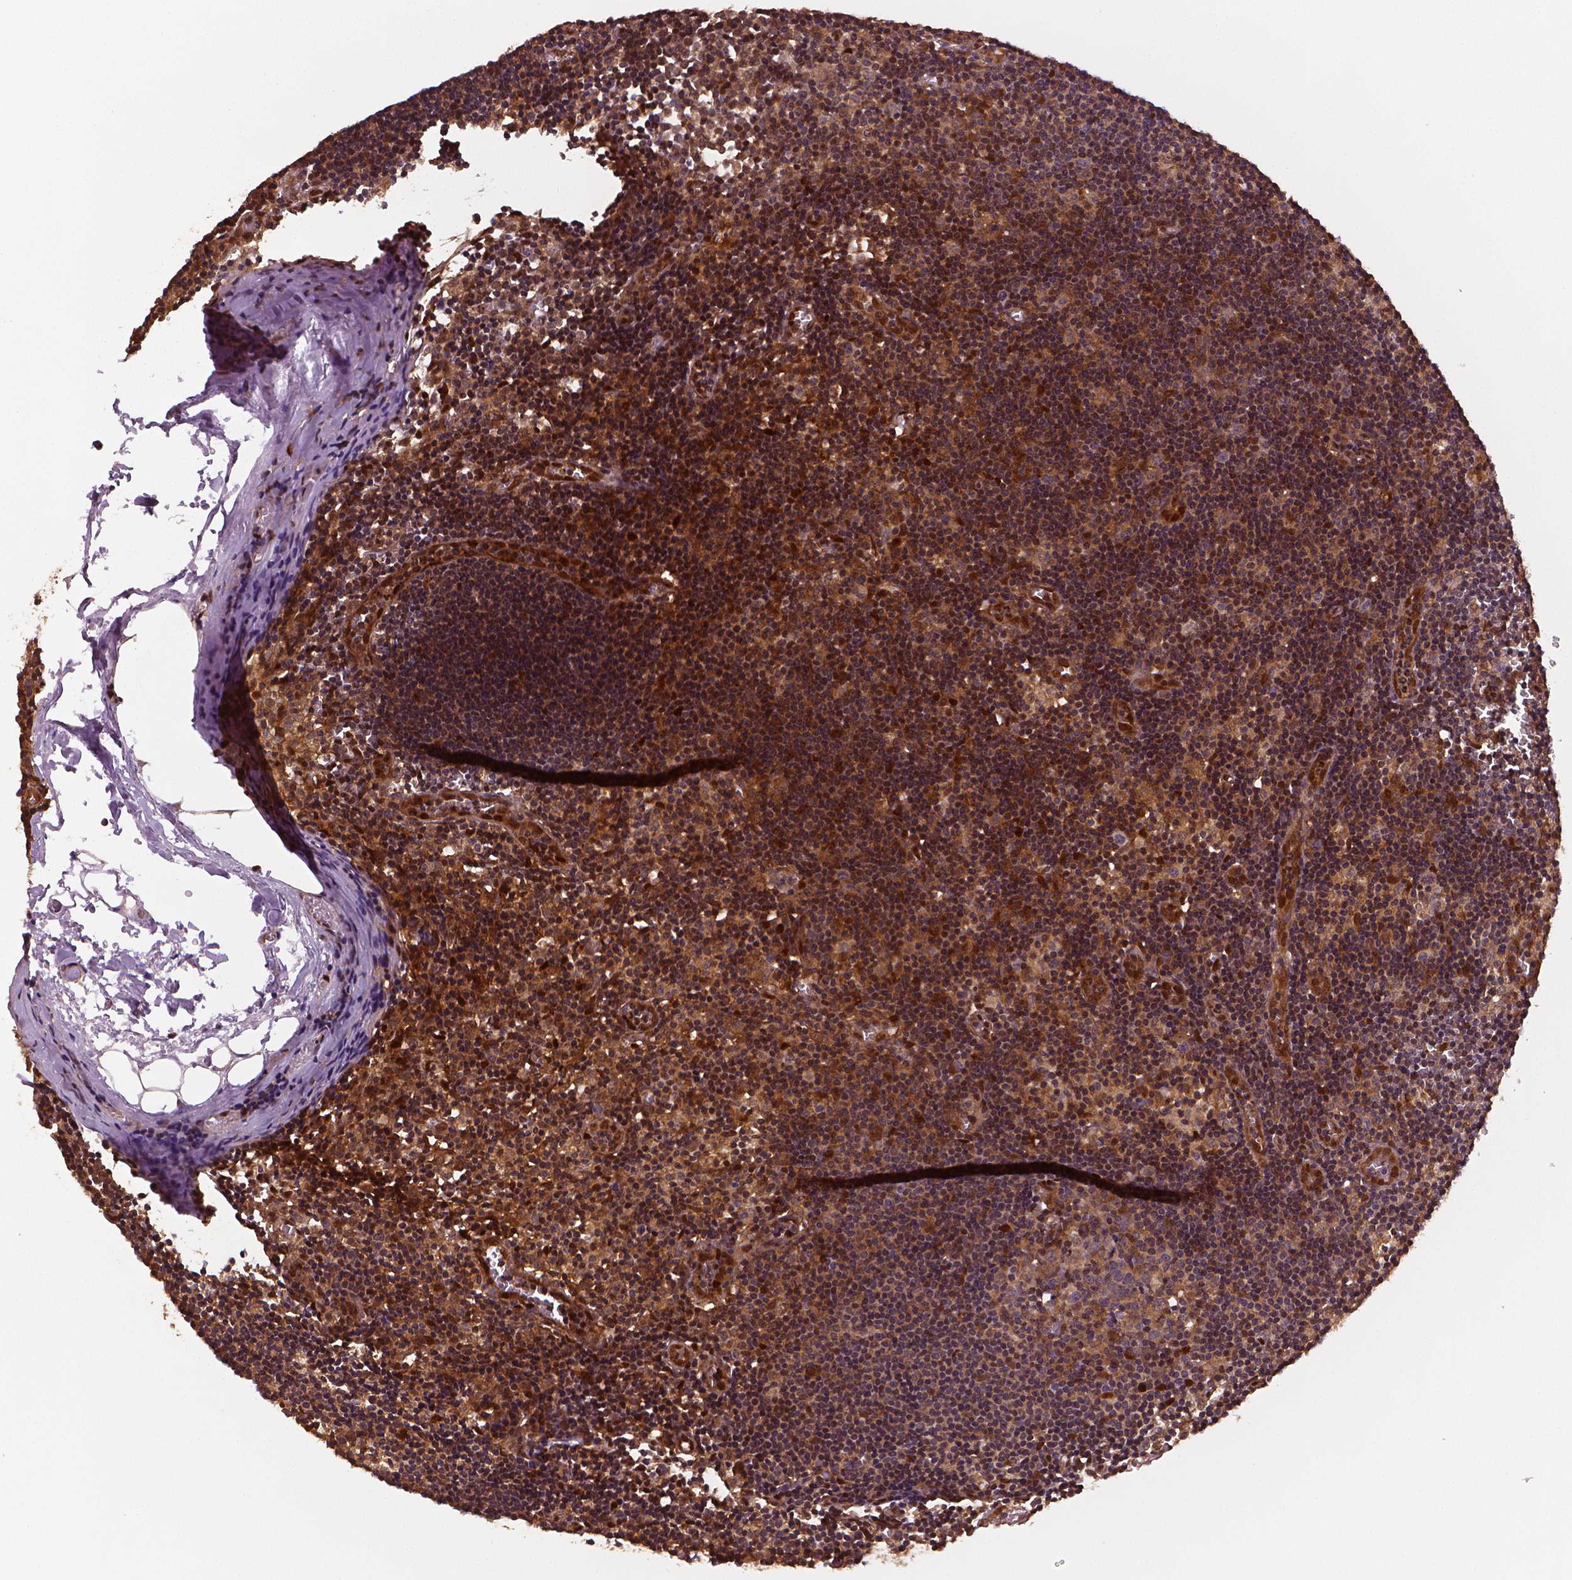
{"staining": {"intensity": "moderate", "quantity": "<25%", "location": "cytoplasmic/membranous"}, "tissue": "lymph node", "cell_type": "Germinal center cells", "image_type": "normal", "snomed": [{"axis": "morphology", "description": "Normal tissue, NOS"}, {"axis": "topography", "description": "Lymph node"}], "caption": "A brown stain shows moderate cytoplasmic/membranous expression of a protein in germinal center cells of normal human lymph node.", "gene": "STAT3", "patient": {"sex": "female", "age": 52}}